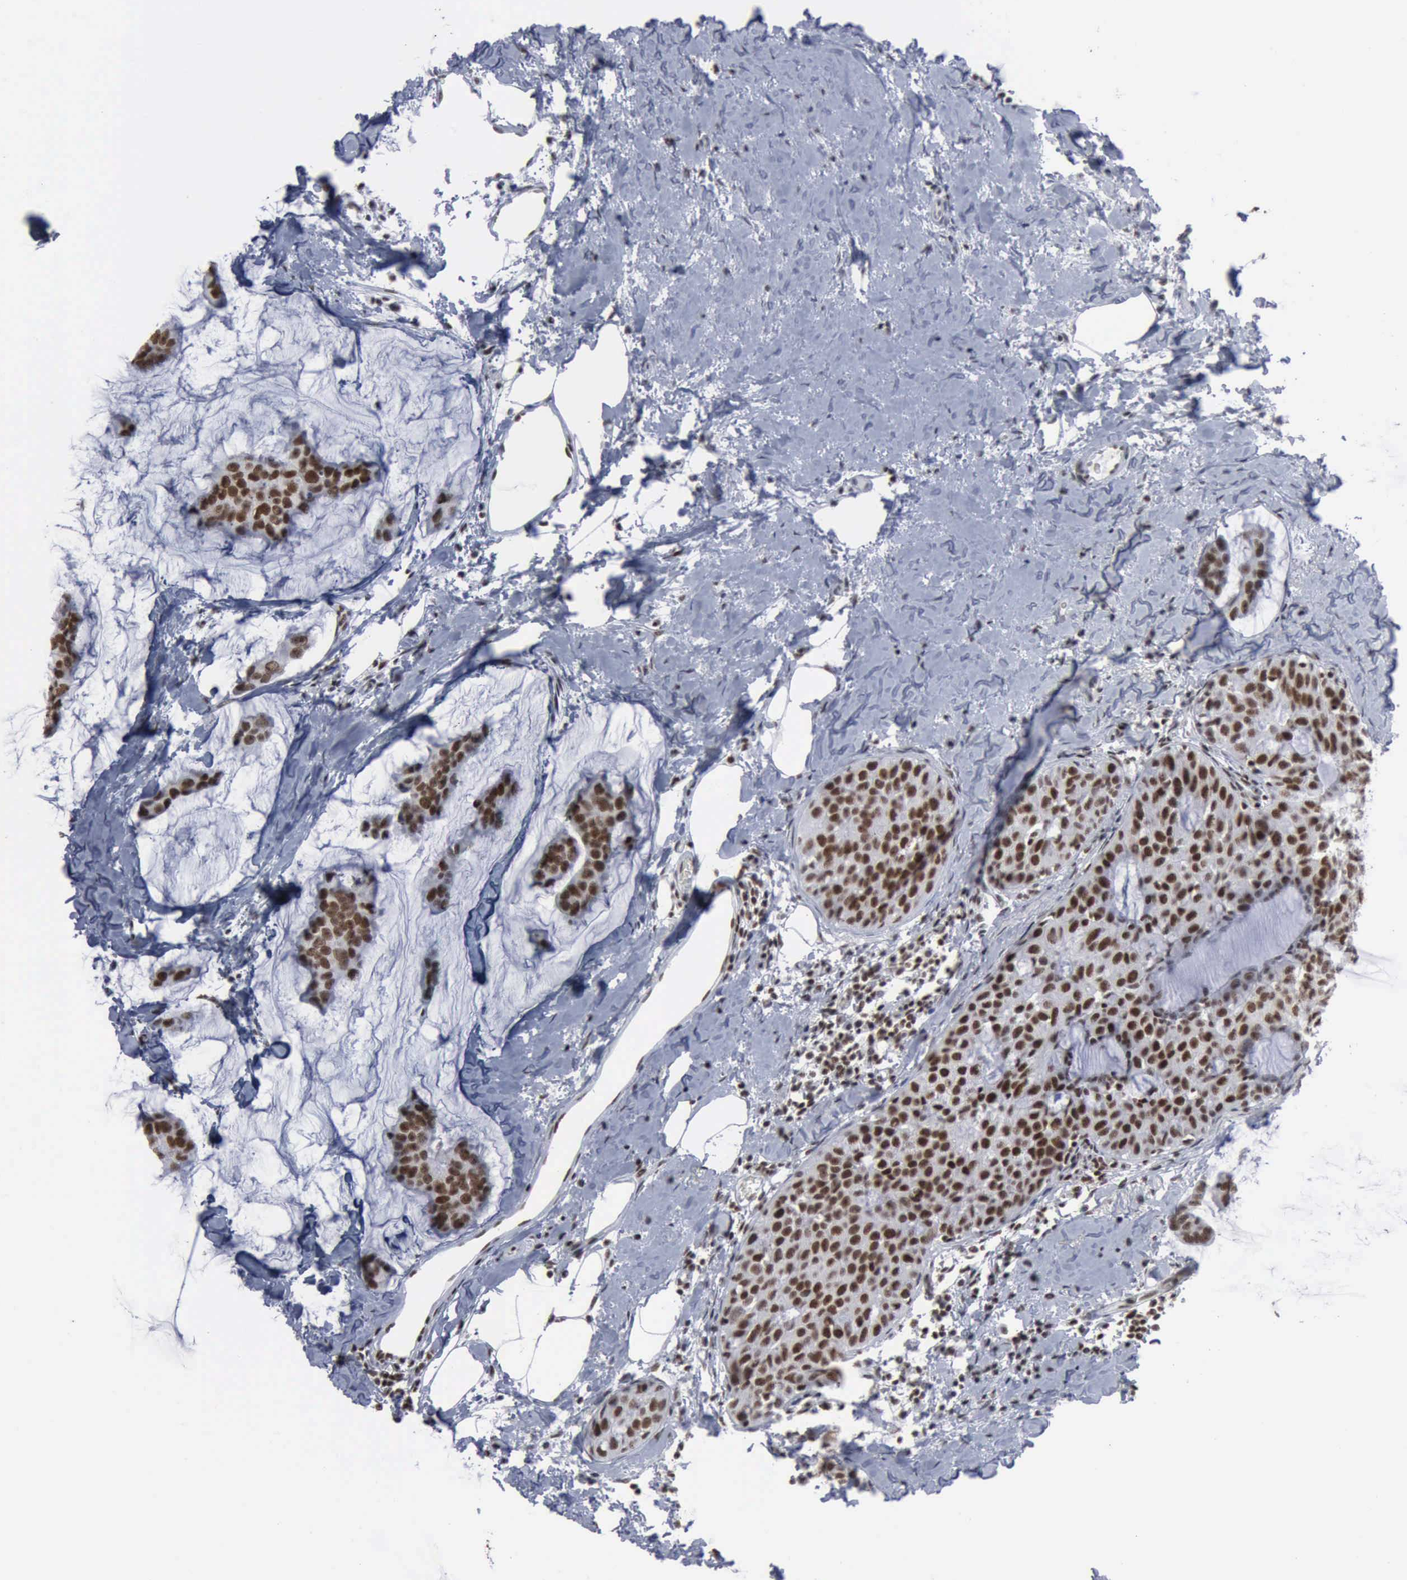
{"staining": {"intensity": "moderate", "quantity": ">75%", "location": "nuclear"}, "tissue": "breast cancer", "cell_type": "Tumor cells", "image_type": "cancer", "snomed": [{"axis": "morphology", "description": "Normal tissue, NOS"}, {"axis": "morphology", "description": "Duct carcinoma"}, {"axis": "topography", "description": "Breast"}], "caption": "This histopathology image demonstrates IHC staining of intraductal carcinoma (breast), with medium moderate nuclear positivity in approximately >75% of tumor cells.", "gene": "XPA", "patient": {"sex": "female", "age": 50}}